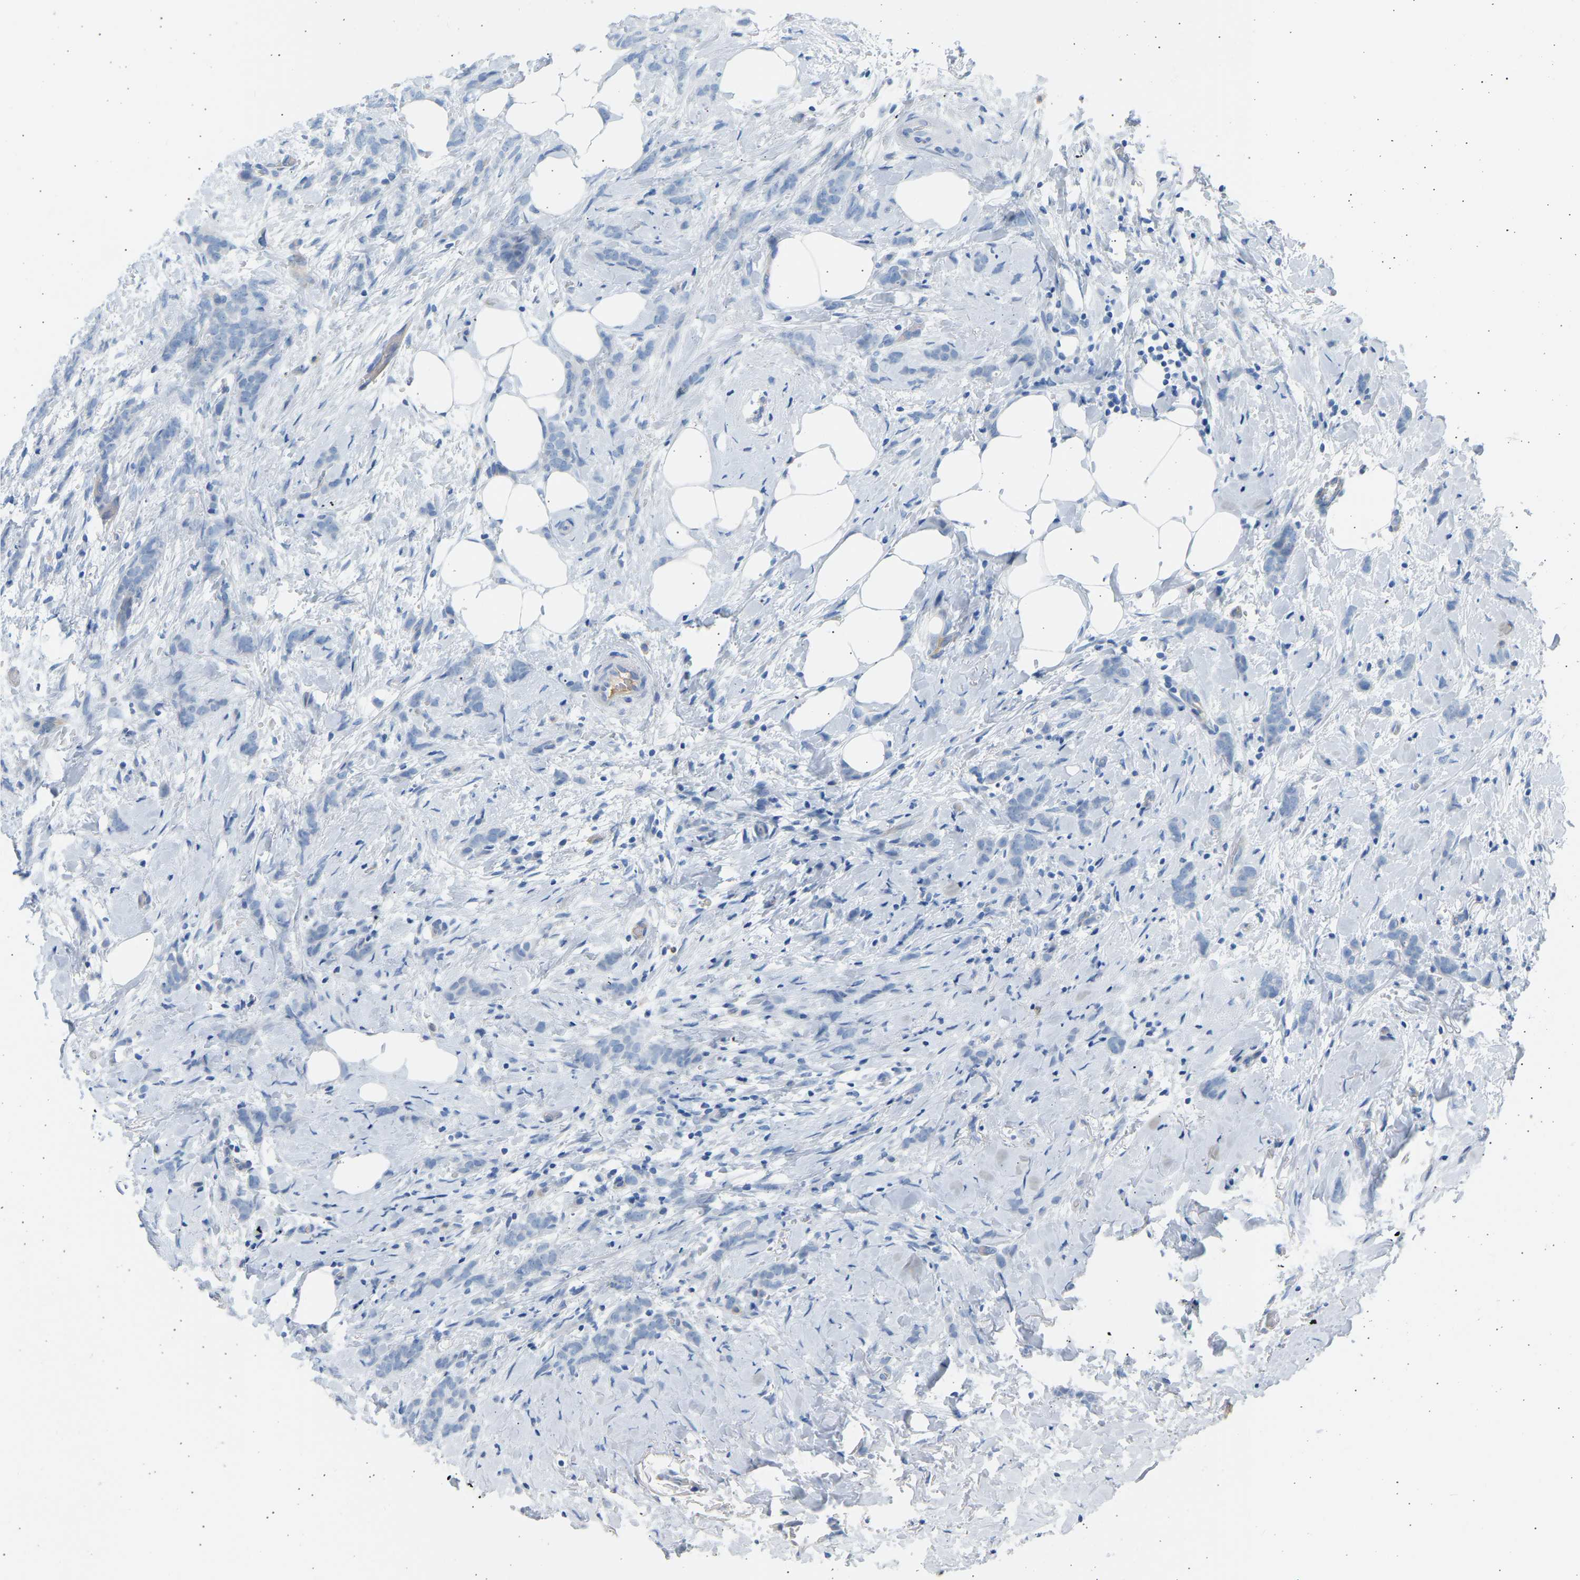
{"staining": {"intensity": "negative", "quantity": "none", "location": "none"}, "tissue": "breast cancer", "cell_type": "Tumor cells", "image_type": "cancer", "snomed": [{"axis": "morphology", "description": "Lobular carcinoma, in situ"}, {"axis": "morphology", "description": "Lobular carcinoma"}, {"axis": "topography", "description": "Breast"}], "caption": "Tumor cells show no significant protein expression in breast lobular carcinoma in situ. (DAB (3,3'-diaminobenzidine) immunohistochemistry visualized using brightfield microscopy, high magnification).", "gene": "GNAS", "patient": {"sex": "female", "age": 41}}